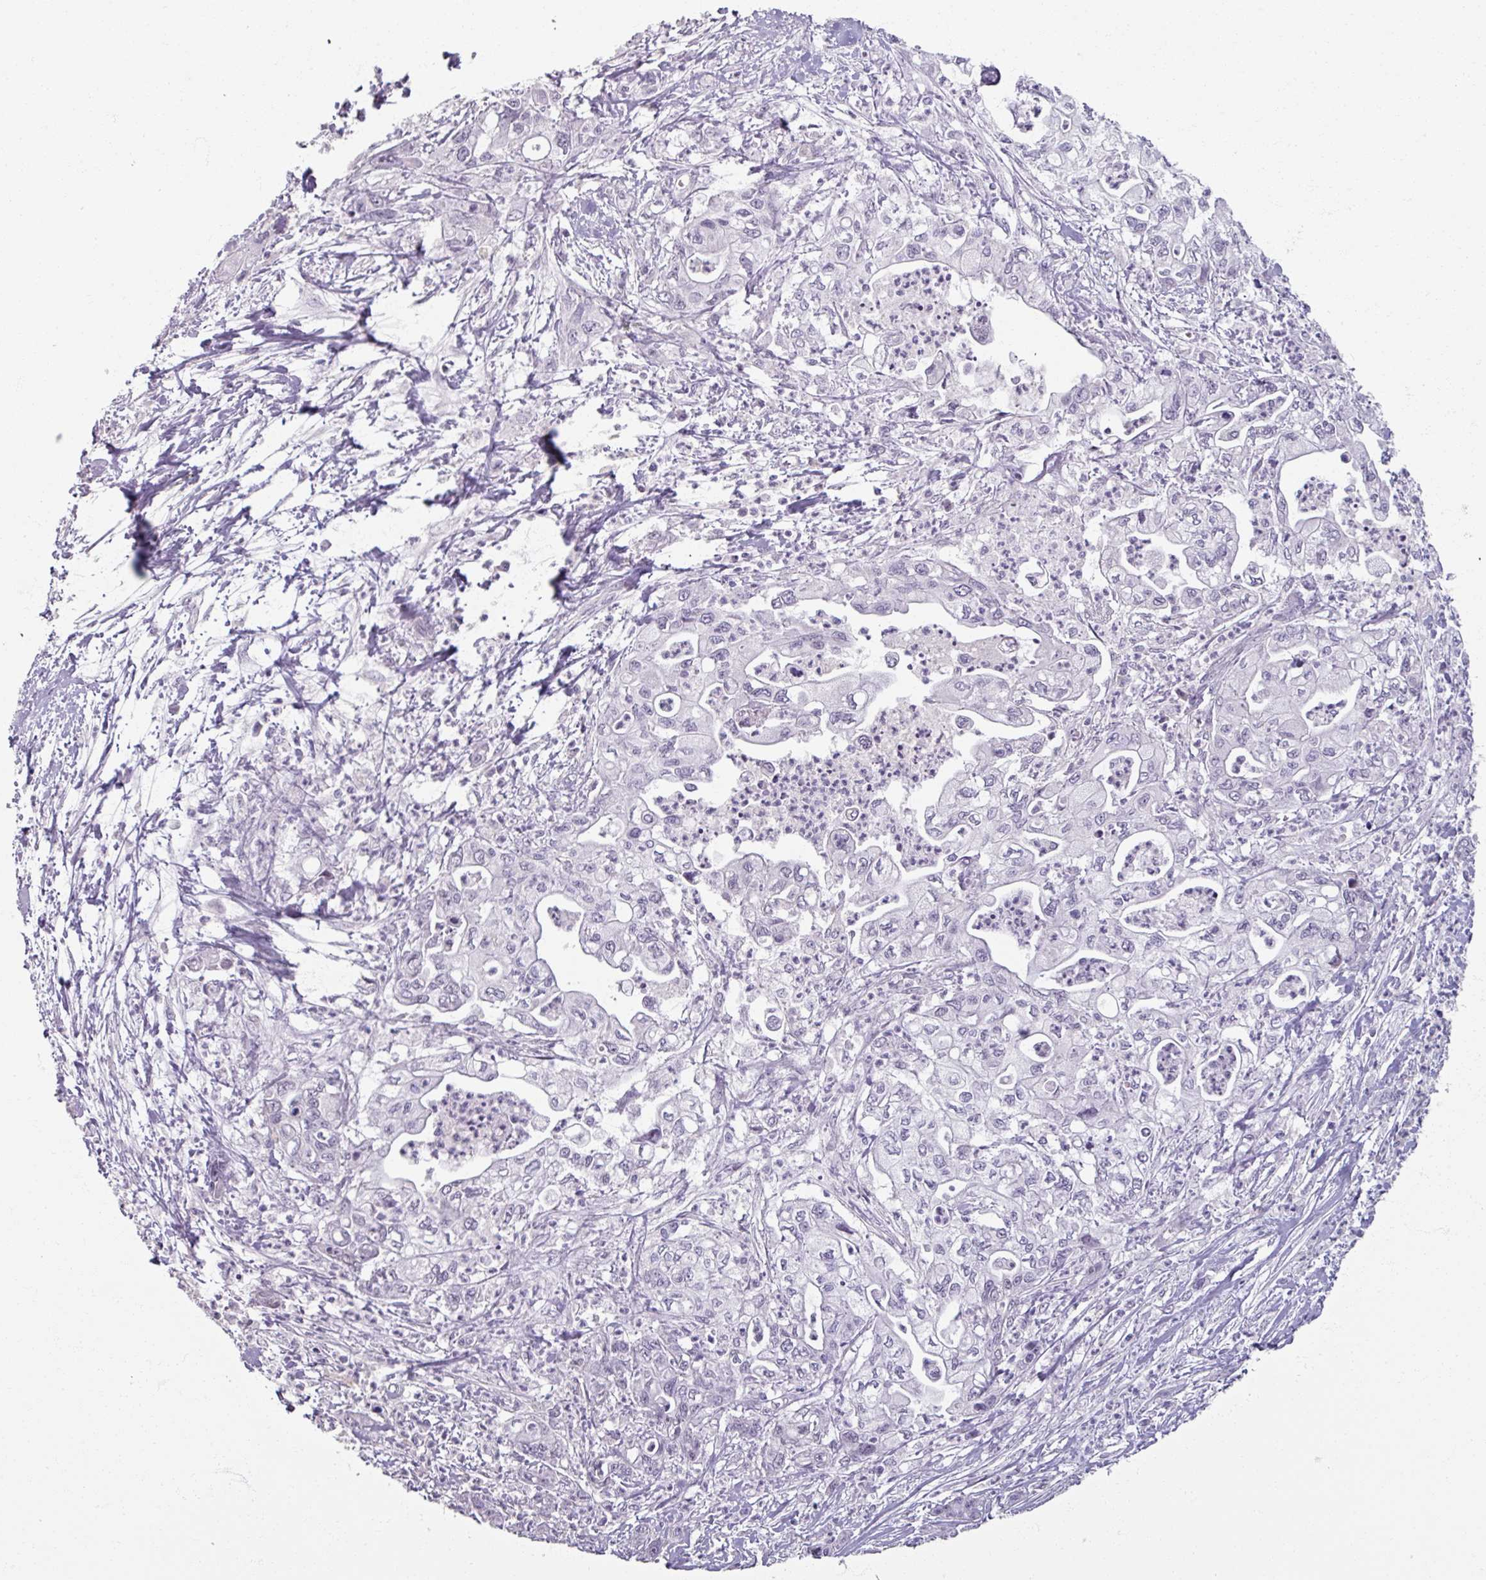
{"staining": {"intensity": "negative", "quantity": "none", "location": "none"}, "tissue": "pancreatic cancer", "cell_type": "Tumor cells", "image_type": "cancer", "snomed": [{"axis": "morphology", "description": "Adenocarcinoma, NOS"}, {"axis": "topography", "description": "Pancreas"}], "caption": "Human pancreatic cancer stained for a protein using immunohistochemistry reveals no staining in tumor cells.", "gene": "SOX11", "patient": {"sex": "male", "age": 61}}